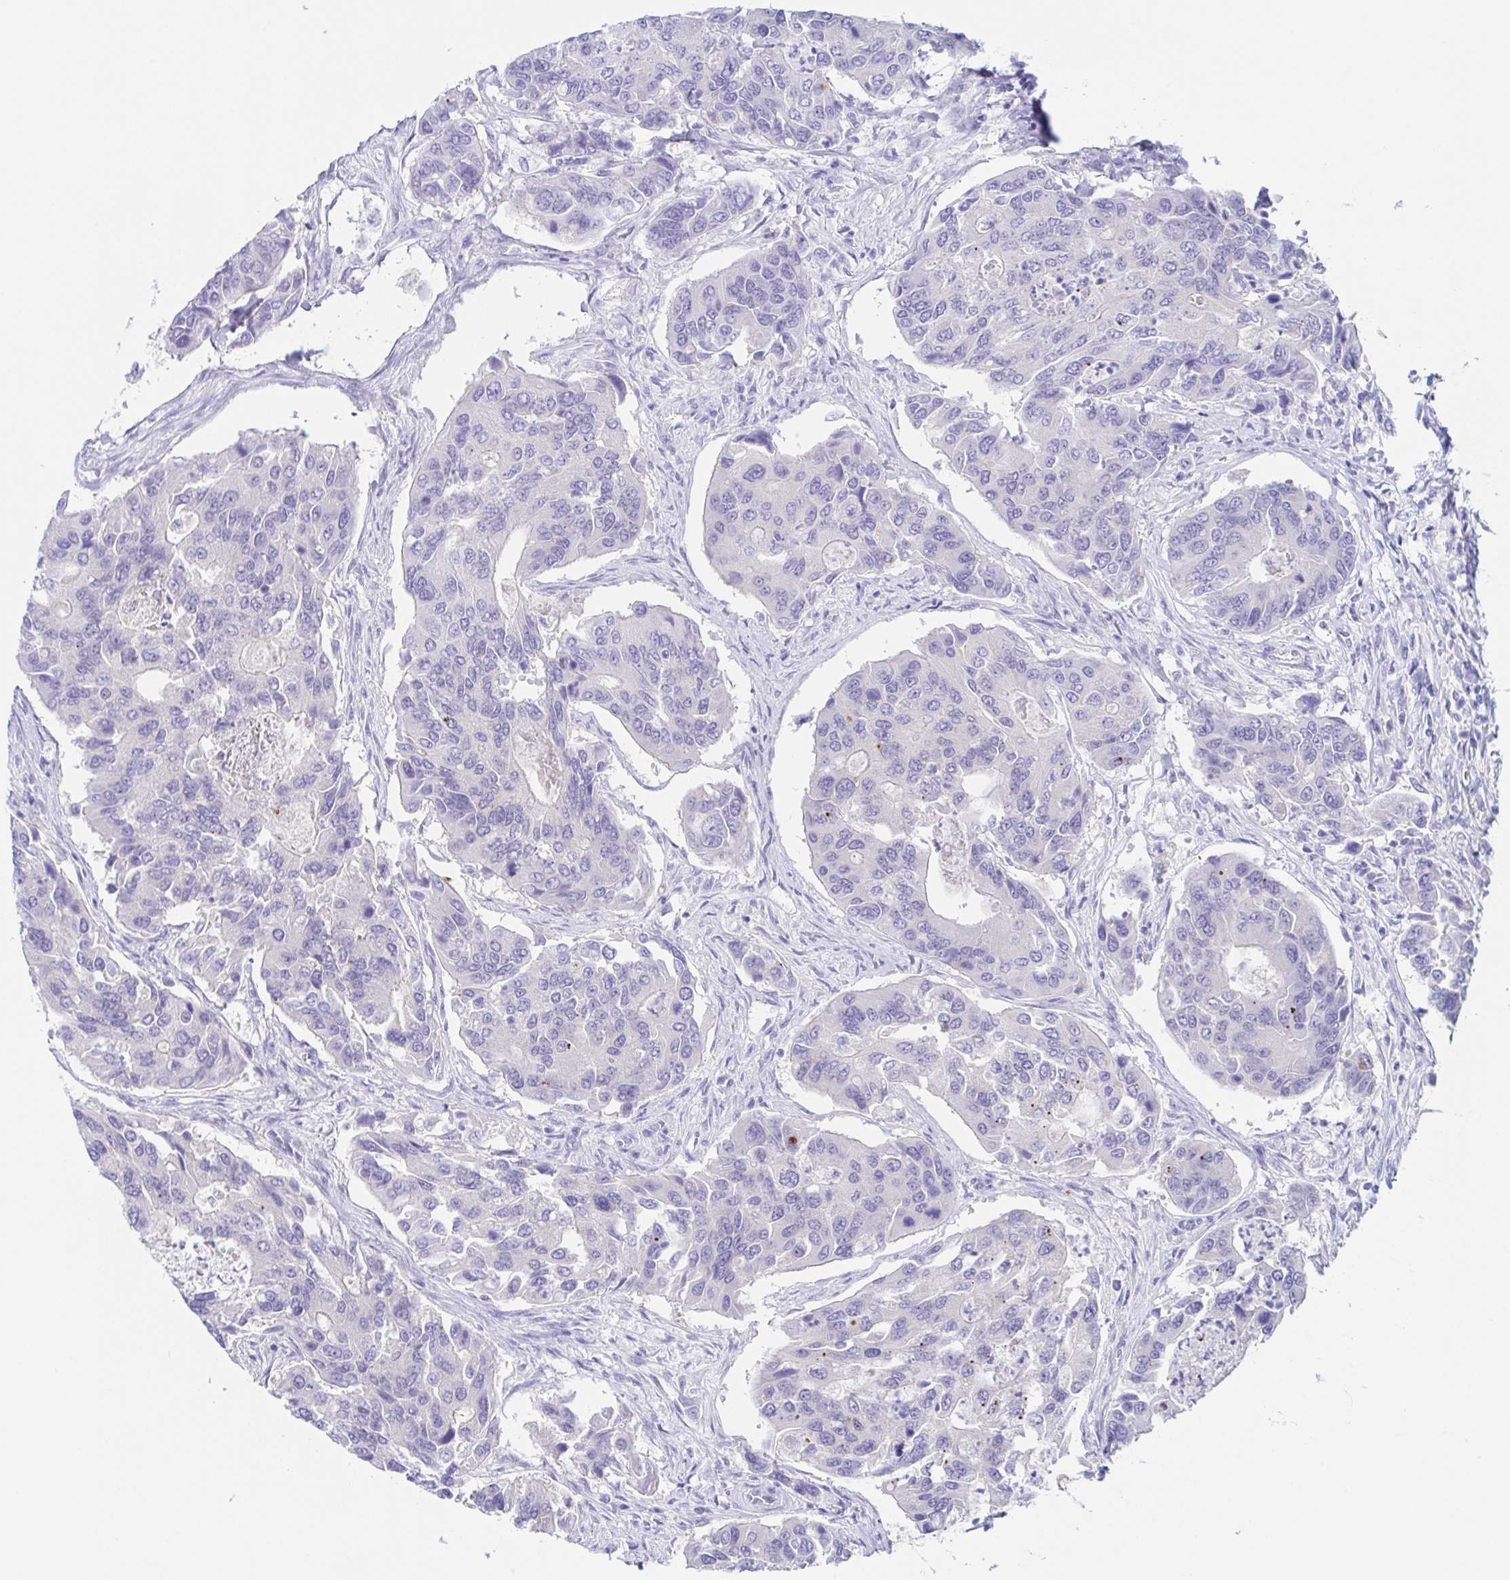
{"staining": {"intensity": "negative", "quantity": "none", "location": "none"}, "tissue": "colorectal cancer", "cell_type": "Tumor cells", "image_type": "cancer", "snomed": [{"axis": "morphology", "description": "Adenocarcinoma, NOS"}, {"axis": "topography", "description": "Colon"}], "caption": "Immunohistochemical staining of human colorectal adenocarcinoma reveals no significant positivity in tumor cells.", "gene": "HTR2A", "patient": {"sex": "female", "age": 67}}